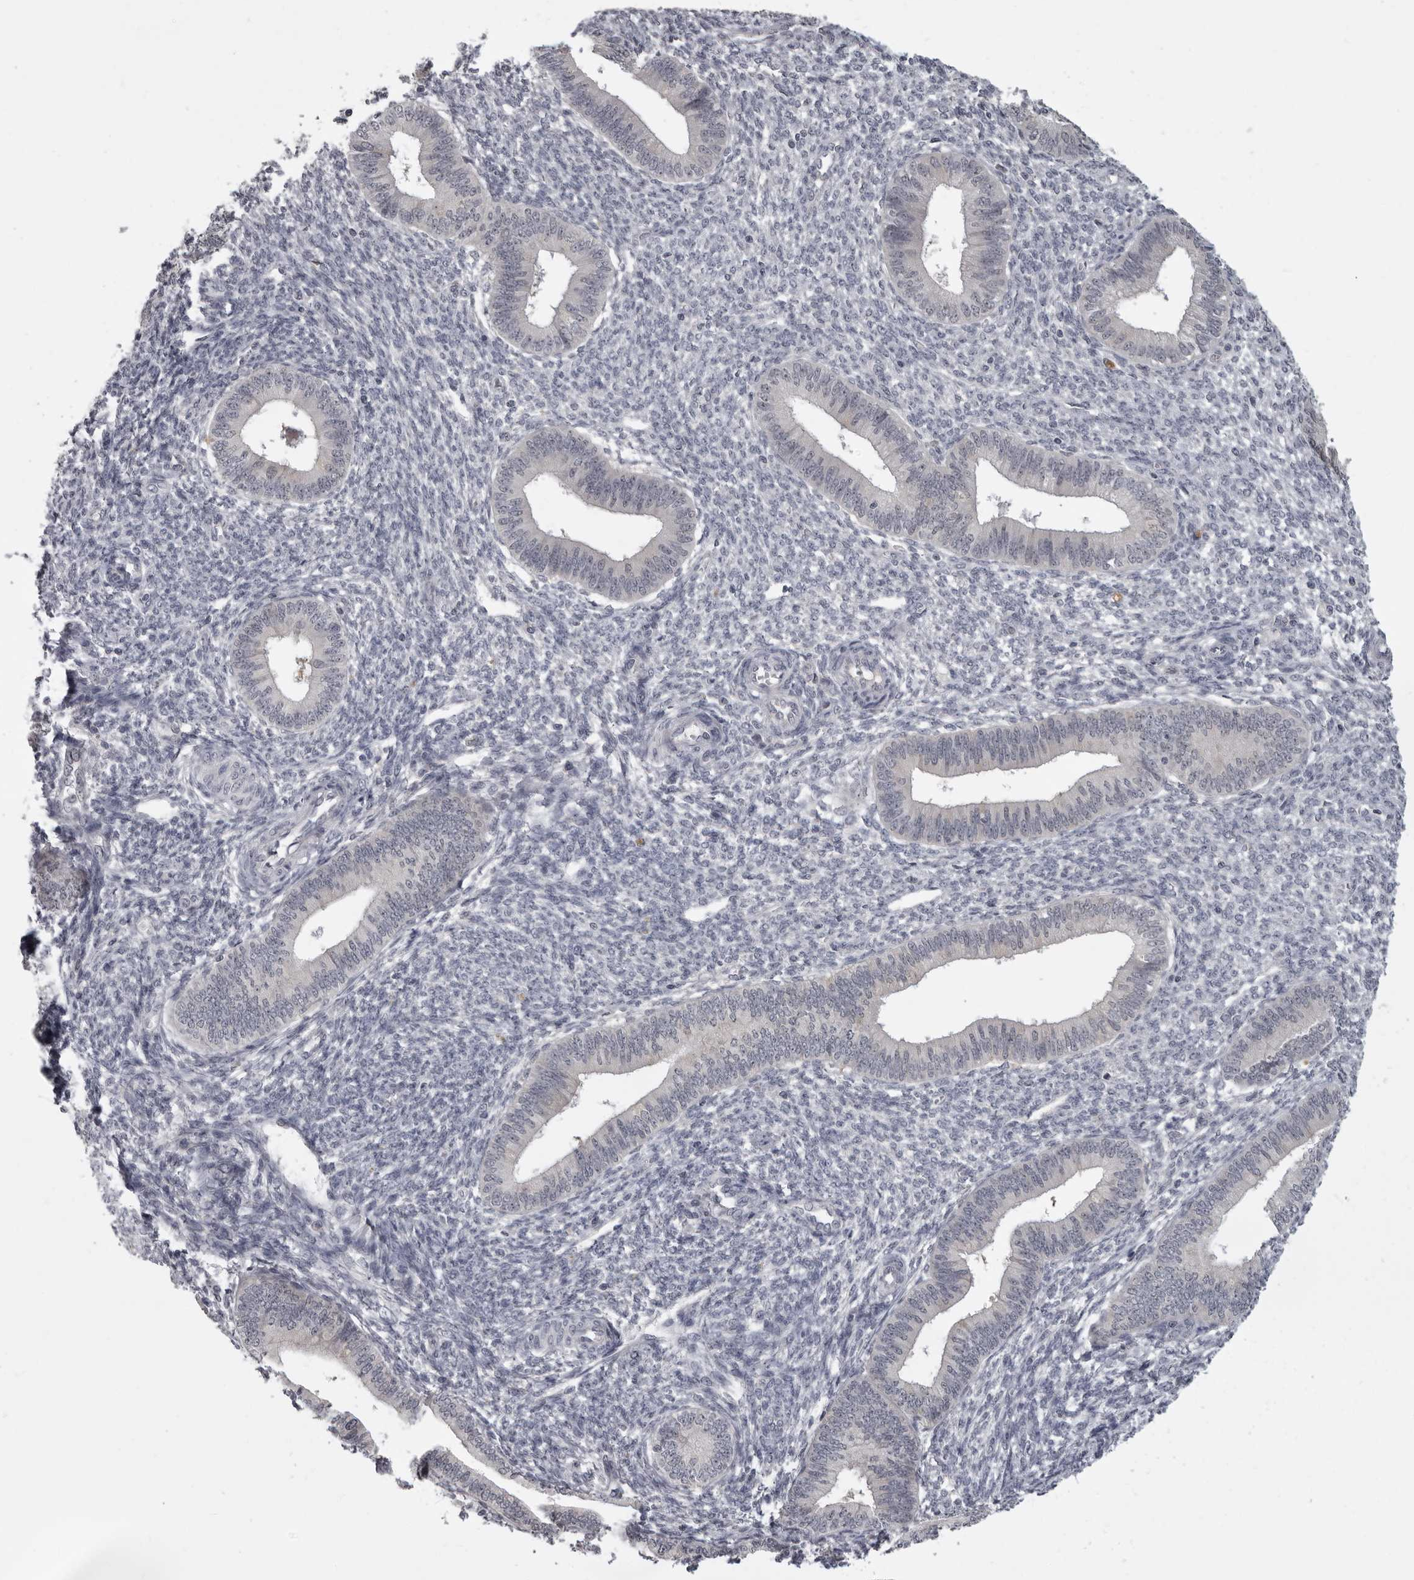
{"staining": {"intensity": "negative", "quantity": "none", "location": "none"}, "tissue": "endometrium", "cell_type": "Cells in endometrial stroma", "image_type": "normal", "snomed": [{"axis": "morphology", "description": "Normal tissue, NOS"}, {"axis": "topography", "description": "Endometrium"}], "caption": "High magnification brightfield microscopy of benign endometrium stained with DAB (3,3'-diaminobenzidine) (brown) and counterstained with hematoxylin (blue): cells in endometrial stroma show no significant expression.", "gene": "MRTO4", "patient": {"sex": "female", "age": 46}}